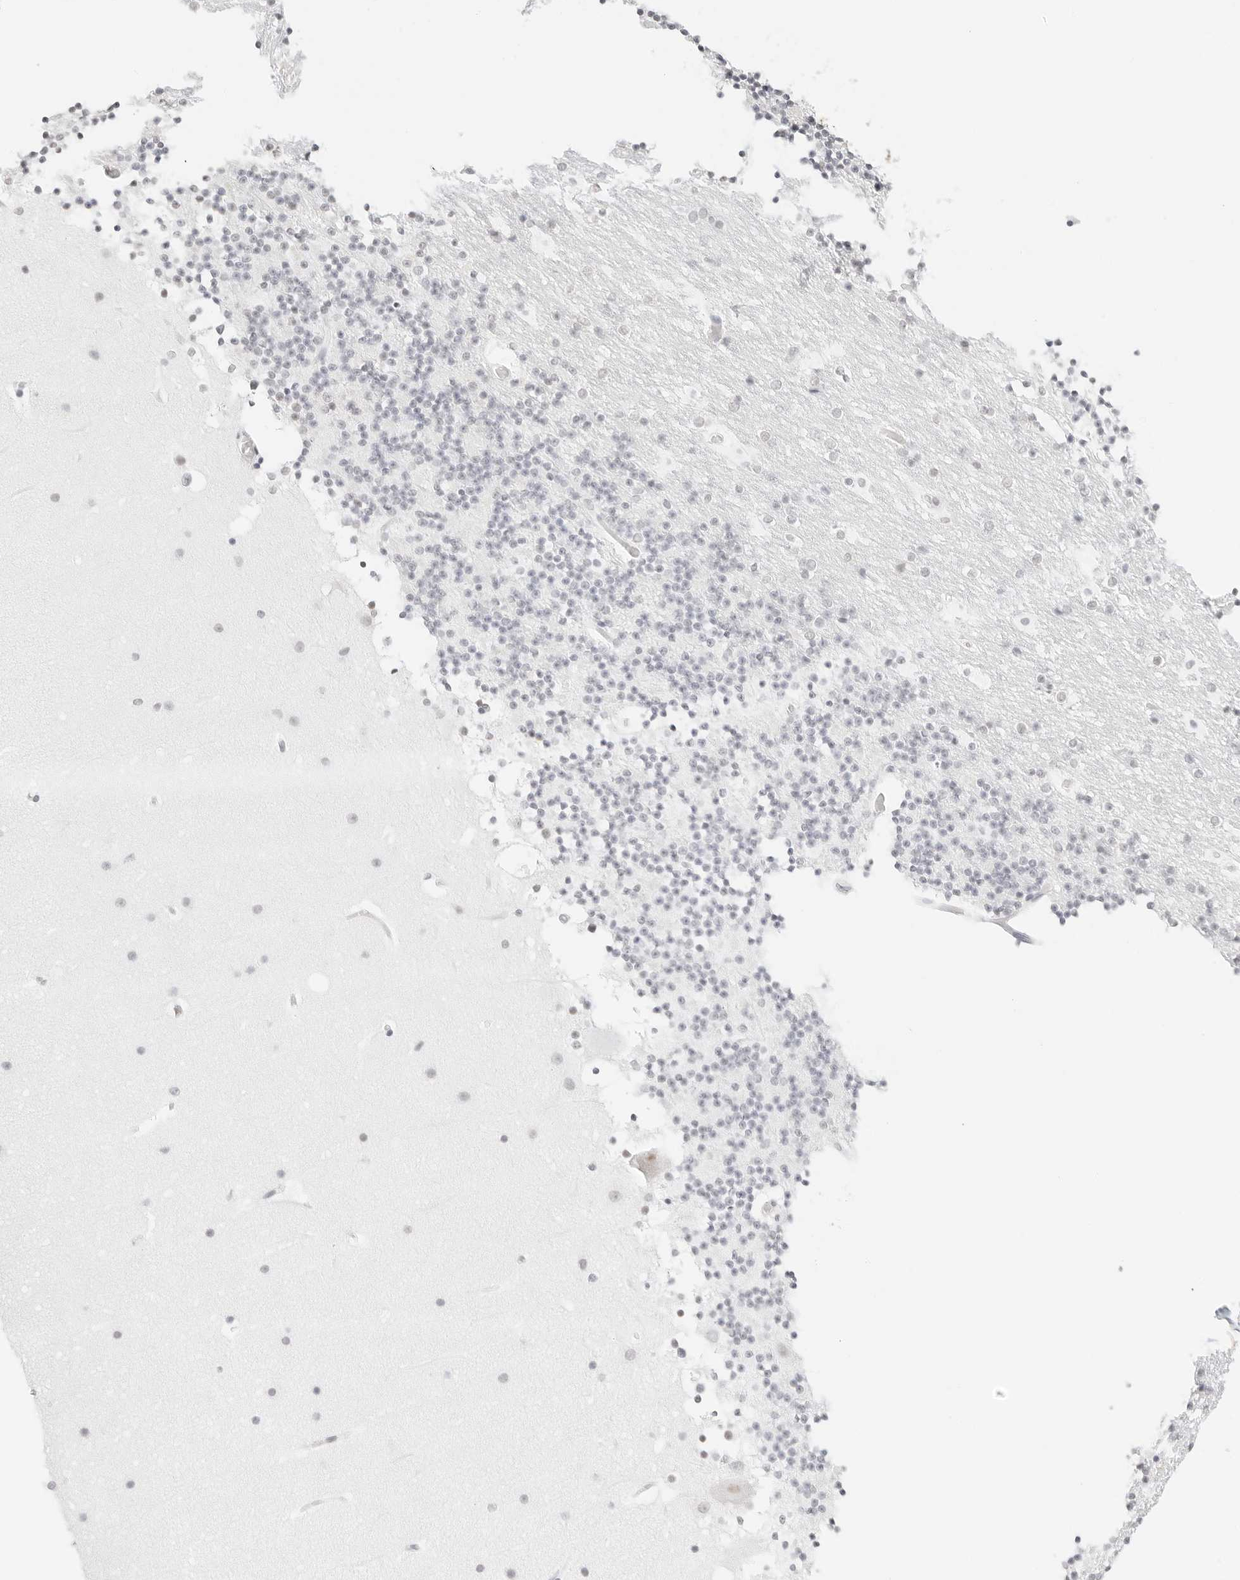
{"staining": {"intensity": "negative", "quantity": "none", "location": "none"}, "tissue": "cerebellum", "cell_type": "Cells in granular layer", "image_type": "normal", "snomed": [{"axis": "morphology", "description": "Normal tissue, NOS"}, {"axis": "topography", "description": "Cerebellum"}], "caption": "Image shows no protein staining in cells in granular layer of normal cerebellum. (DAB (3,3'-diaminobenzidine) immunohistochemistry (IHC) with hematoxylin counter stain).", "gene": "FBLN5", "patient": {"sex": "male", "age": 57}}